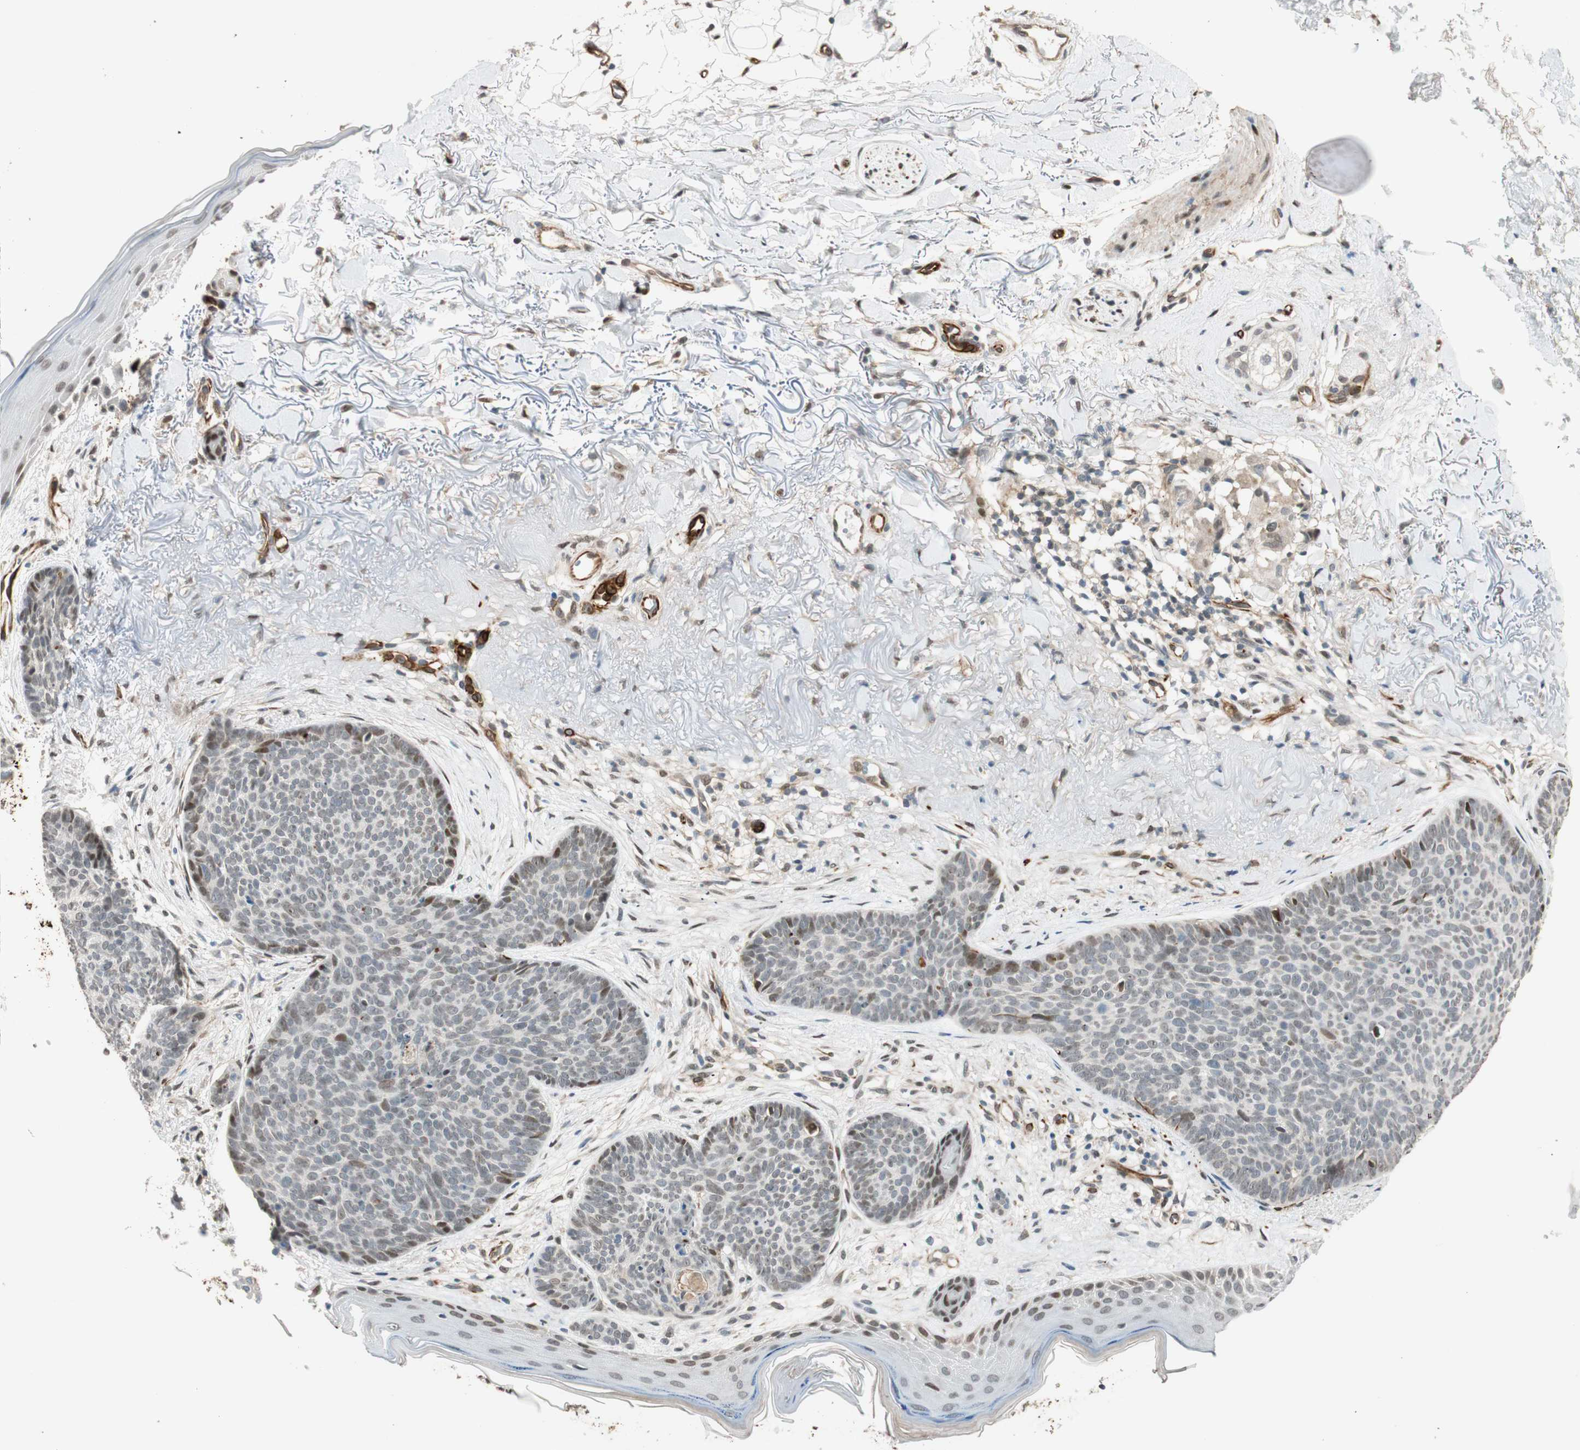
{"staining": {"intensity": "weak", "quantity": "<25%", "location": "nuclear"}, "tissue": "skin cancer", "cell_type": "Tumor cells", "image_type": "cancer", "snomed": [{"axis": "morphology", "description": "Normal tissue, NOS"}, {"axis": "morphology", "description": "Basal cell carcinoma"}, {"axis": "topography", "description": "Skin"}], "caption": "Immunohistochemistry photomicrograph of neoplastic tissue: human skin cancer (basal cell carcinoma) stained with DAB (3,3'-diaminobenzidine) displays no significant protein expression in tumor cells.", "gene": "NES", "patient": {"sex": "female", "age": 70}}